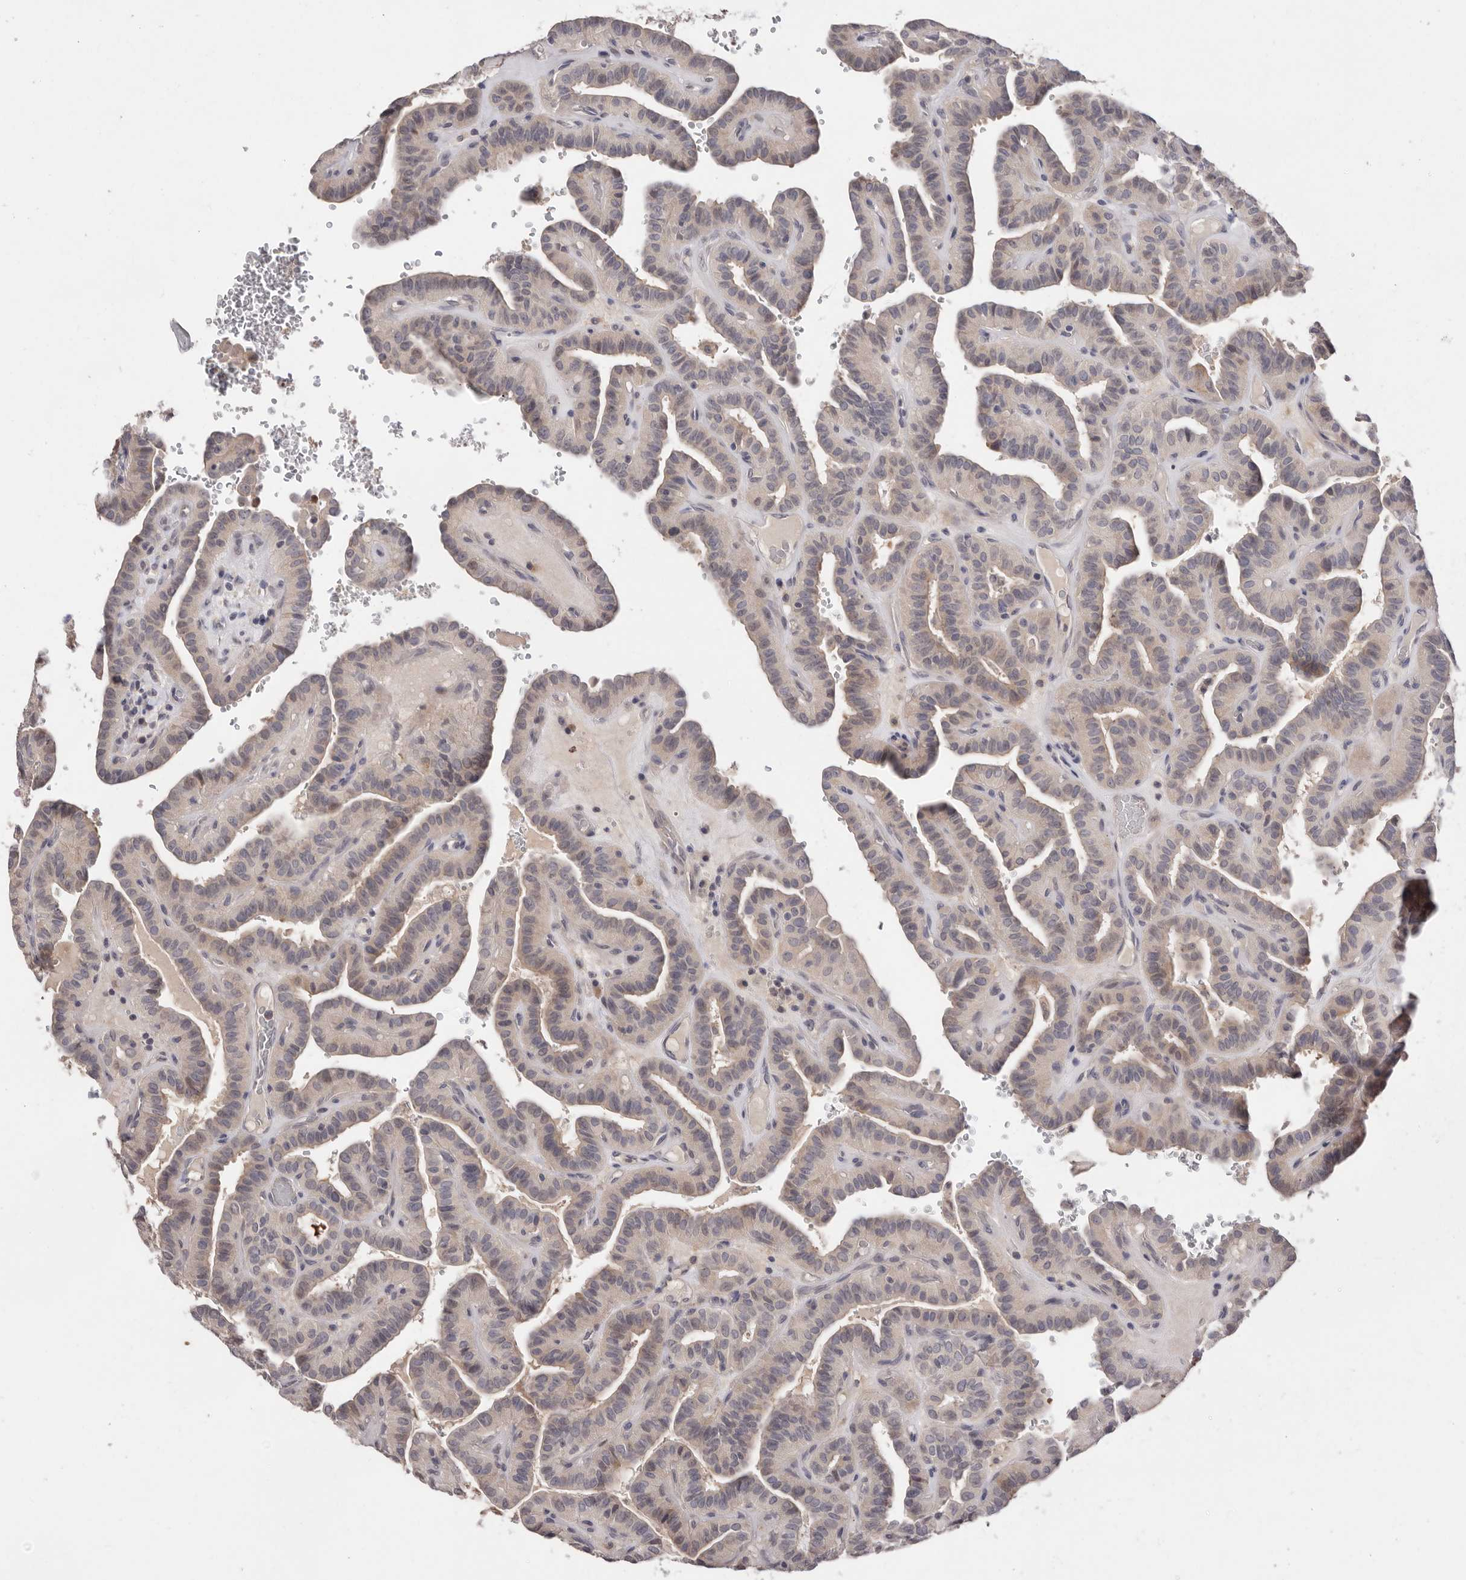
{"staining": {"intensity": "weak", "quantity": "25%-75%", "location": "cytoplasmic/membranous"}, "tissue": "thyroid cancer", "cell_type": "Tumor cells", "image_type": "cancer", "snomed": [{"axis": "morphology", "description": "Papillary adenocarcinoma, NOS"}, {"axis": "topography", "description": "Thyroid gland"}], "caption": "Papillary adenocarcinoma (thyroid) was stained to show a protein in brown. There is low levels of weak cytoplasmic/membranous expression in about 25%-75% of tumor cells.", "gene": "DOP1A", "patient": {"sex": "male", "age": 77}}